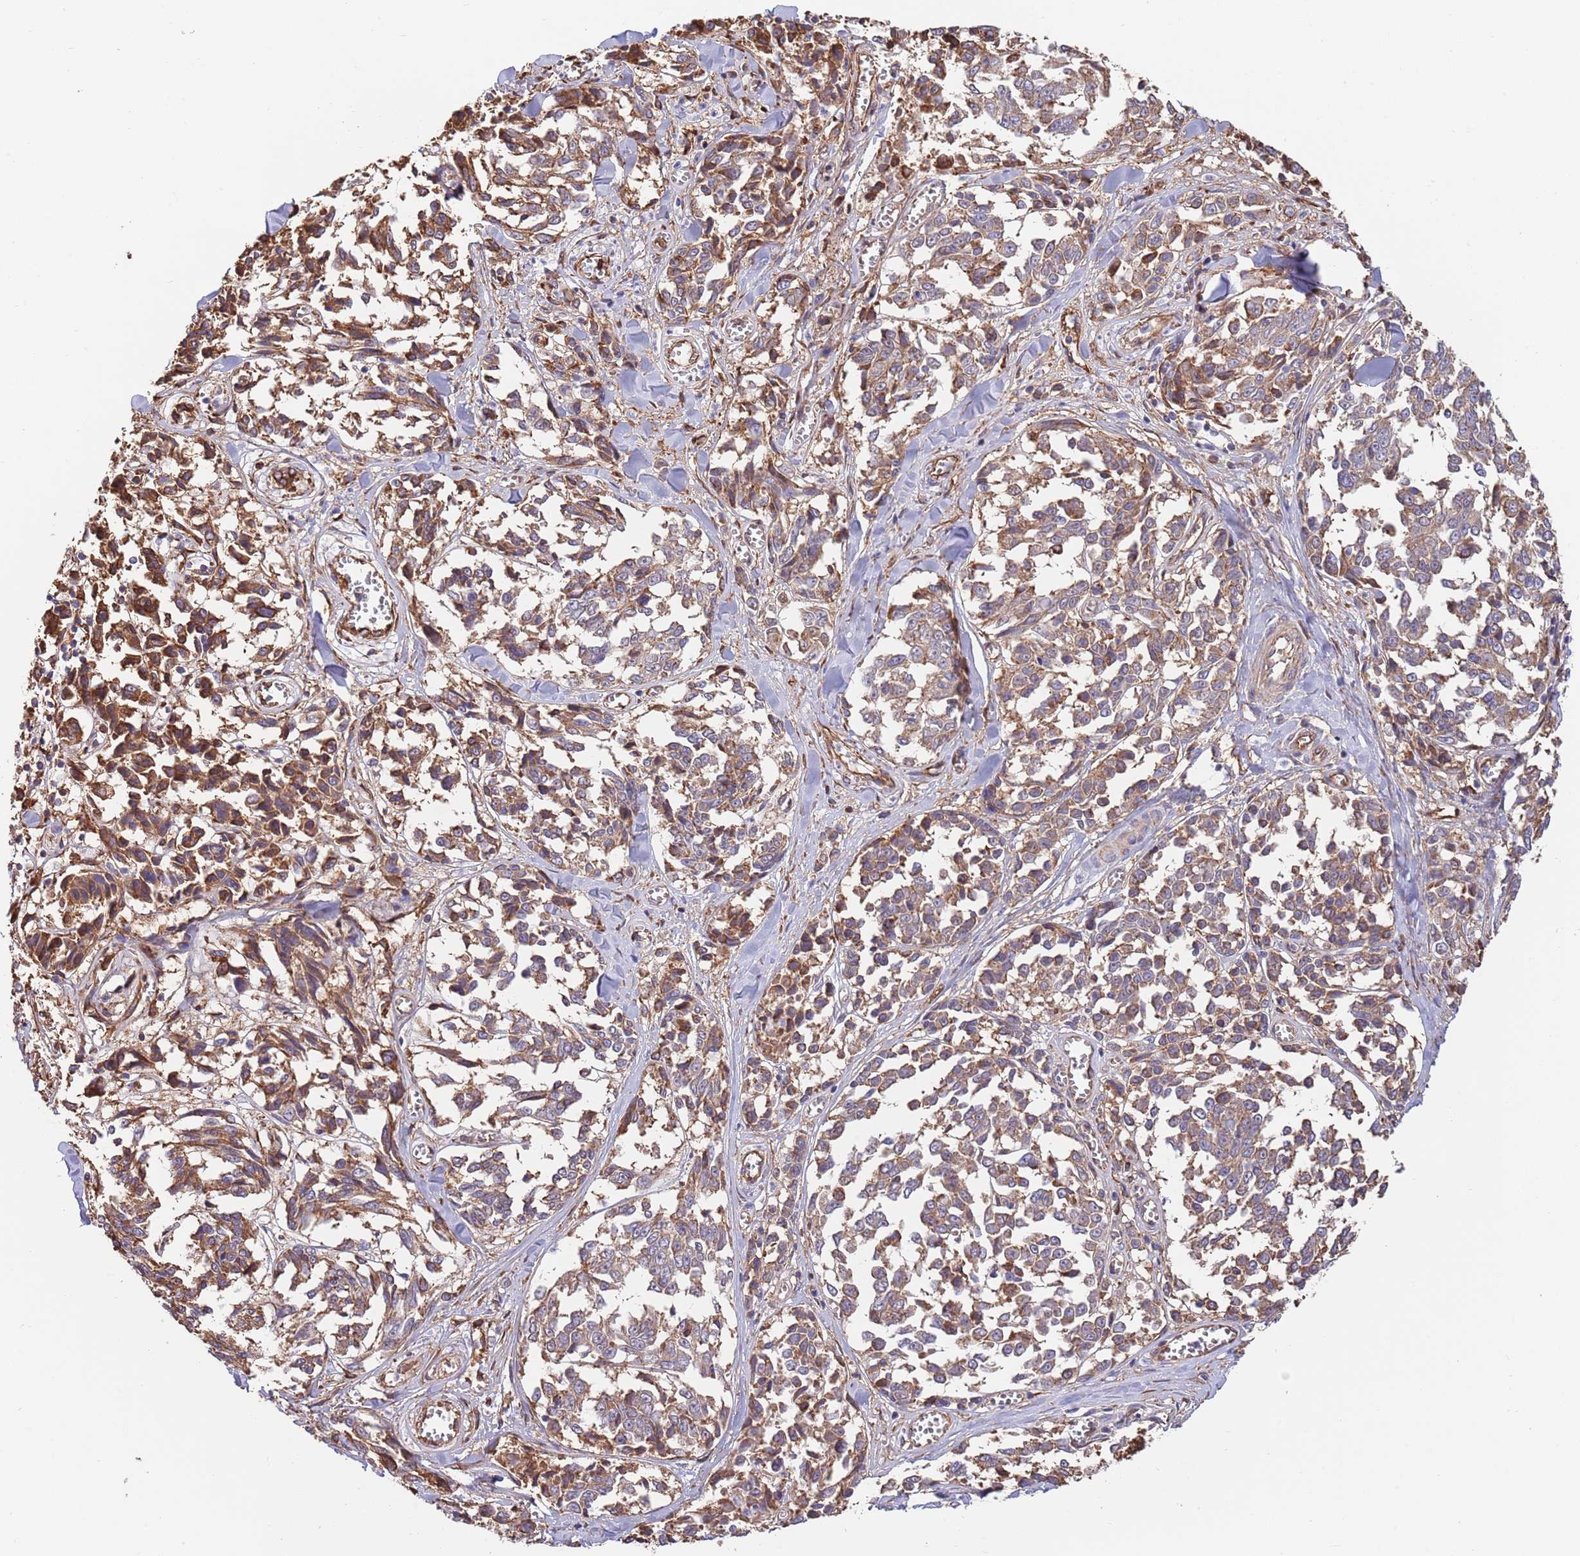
{"staining": {"intensity": "moderate", "quantity": ">75%", "location": "cytoplasmic/membranous"}, "tissue": "melanoma", "cell_type": "Tumor cells", "image_type": "cancer", "snomed": [{"axis": "morphology", "description": "Malignant melanoma, NOS"}, {"axis": "topography", "description": "Skin"}], "caption": "The immunohistochemical stain shows moderate cytoplasmic/membranous expression in tumor cells of malignant melanoma tissue.", "gene": "BPNT1", "patient": {"sex": "female", "age": 64}}